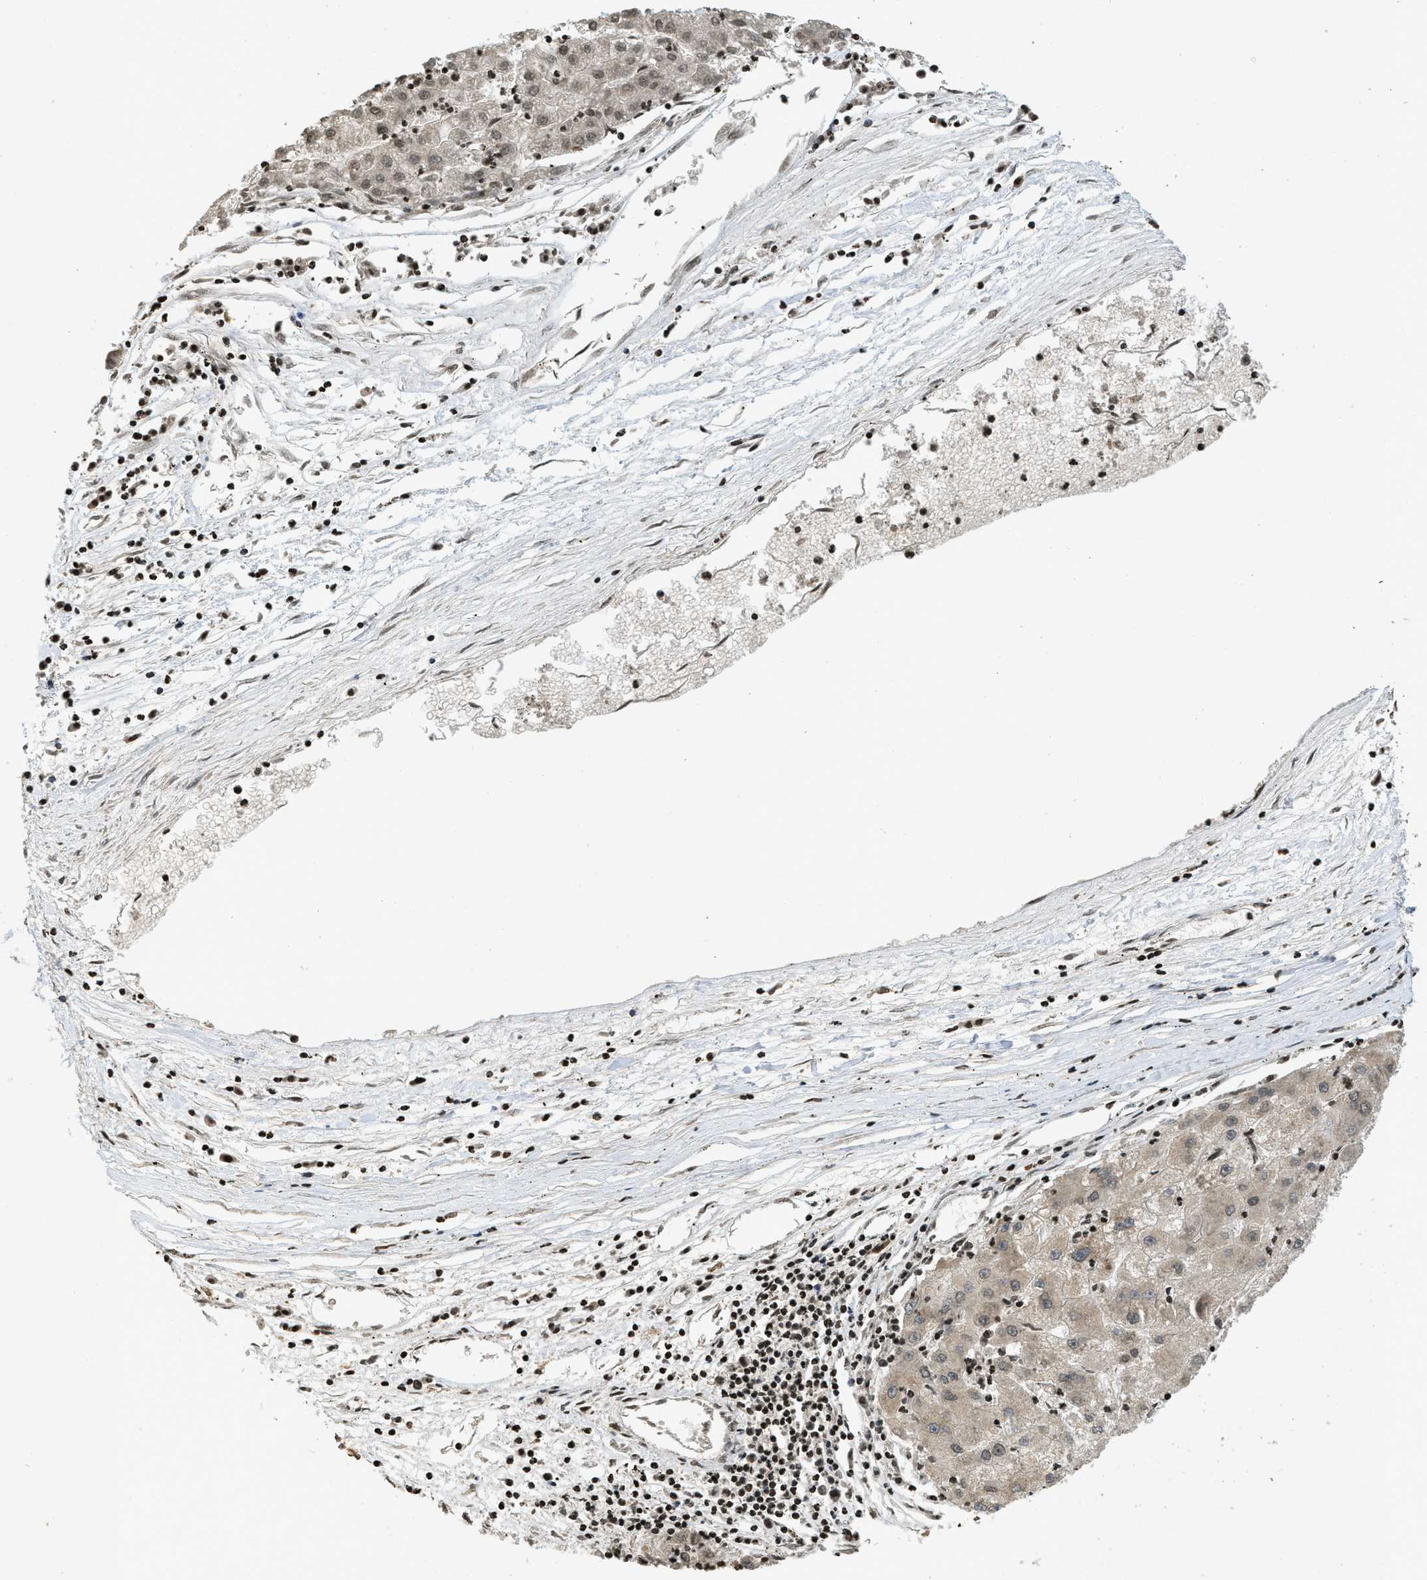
{"staining": {"intensity": "moderate", "quantity": ">75%", "location": "nuclear"}, "tissue": "liver cancer", "cell_type": "Tumor cells", "image_type": "cancer", "snomed": [{"axis": "morphology", "description": "Carcinoma, Hepatocellular, NOS"}, {"axis": "topography", "description": "Liver"}], "caption": "Approximately >75% of tumor cells in liver cancer demonstrate moderate nuclear protein positivity as visualized by brown immunohistochemical staining.", "gene": "SIAH1", "patient": {"sex": "male", "age": 72}}